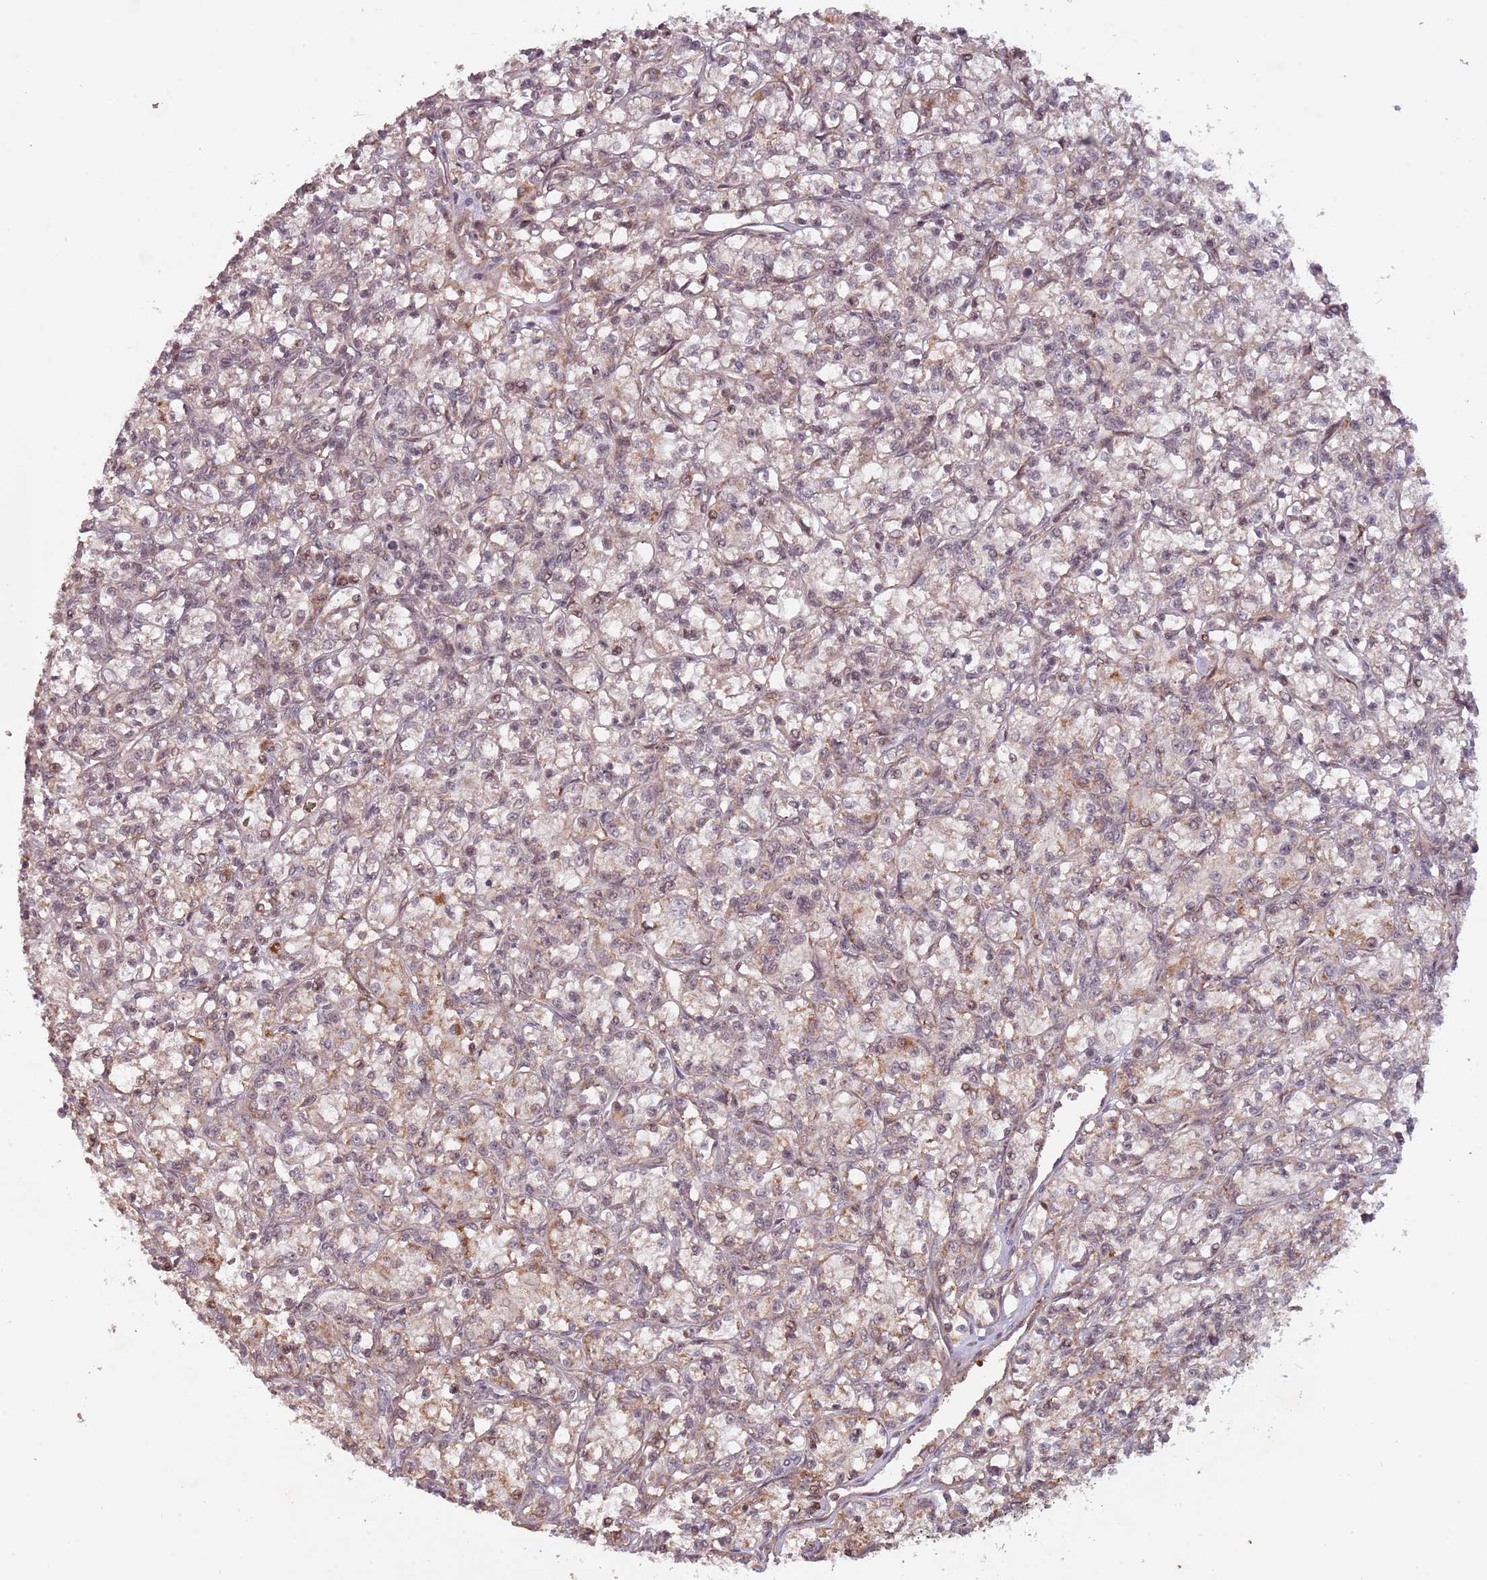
{"staining": {"intensity": "weak", "quantity": "25%-75%", "location": "cytoplasmic/membranous,nuclear"}, "tissue": "renal cancer", "cell_type": "Tumor cells", "image_type": "cancer", "snomed": [{"axis": "morphology", "description": "Adenocarcinoma, NOS"}, {"axis": "topography", "description": "Kidney"}], "caption": "IHC micrograph of renal cancer stained for a protein (brown), which displays low levels of weak cytoplasmic/membranous and nuclear staining in approximately 25%-75% of tumor cells.", "gene": "SUDS3", "patient": {"sex": "female", "age": 59}}